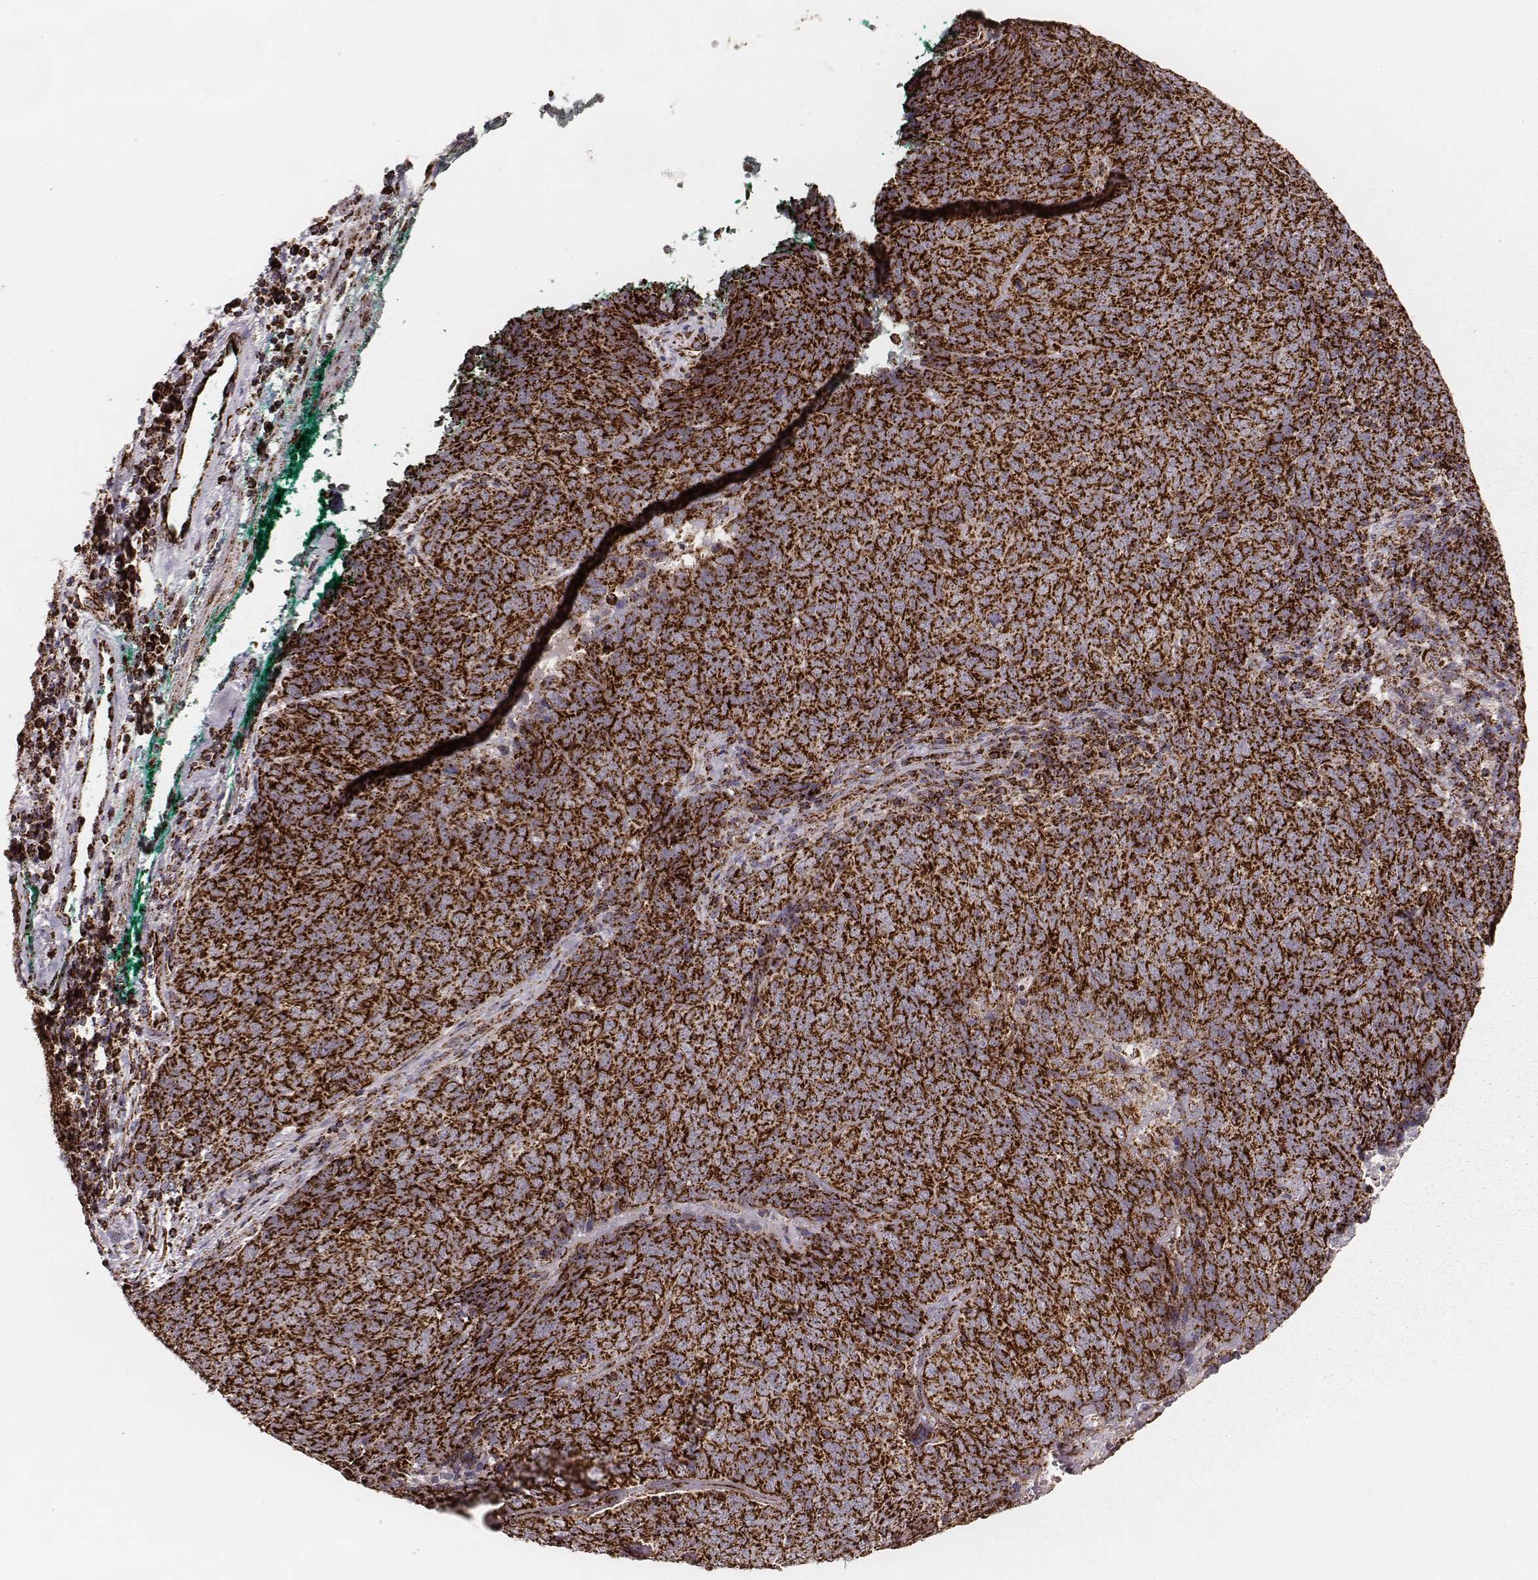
{"staining": {"intensity": "strong", "quantity": "25%-75%", "location": "cytoplasmic/membranous"}, "tissue": "skin cancer", "cell_type": "Tumor cells", "image_type": "cancer", "snomed": [{"axis": "morphology", "description": "Squamous cell carcinoma, NOS"}, {"axis": "topography", "description": "Skin"}, {"axis": "topography", "description": "Anal"}], "caption": "A brown stain highlights strong cytoplasmic/membranous positivity of a protein in skin cancer tumor cells. (IHC, brightfield microscopy, high magnification).", "gene": "TUFM", "patient": {"sex": "female", "age": 51}}